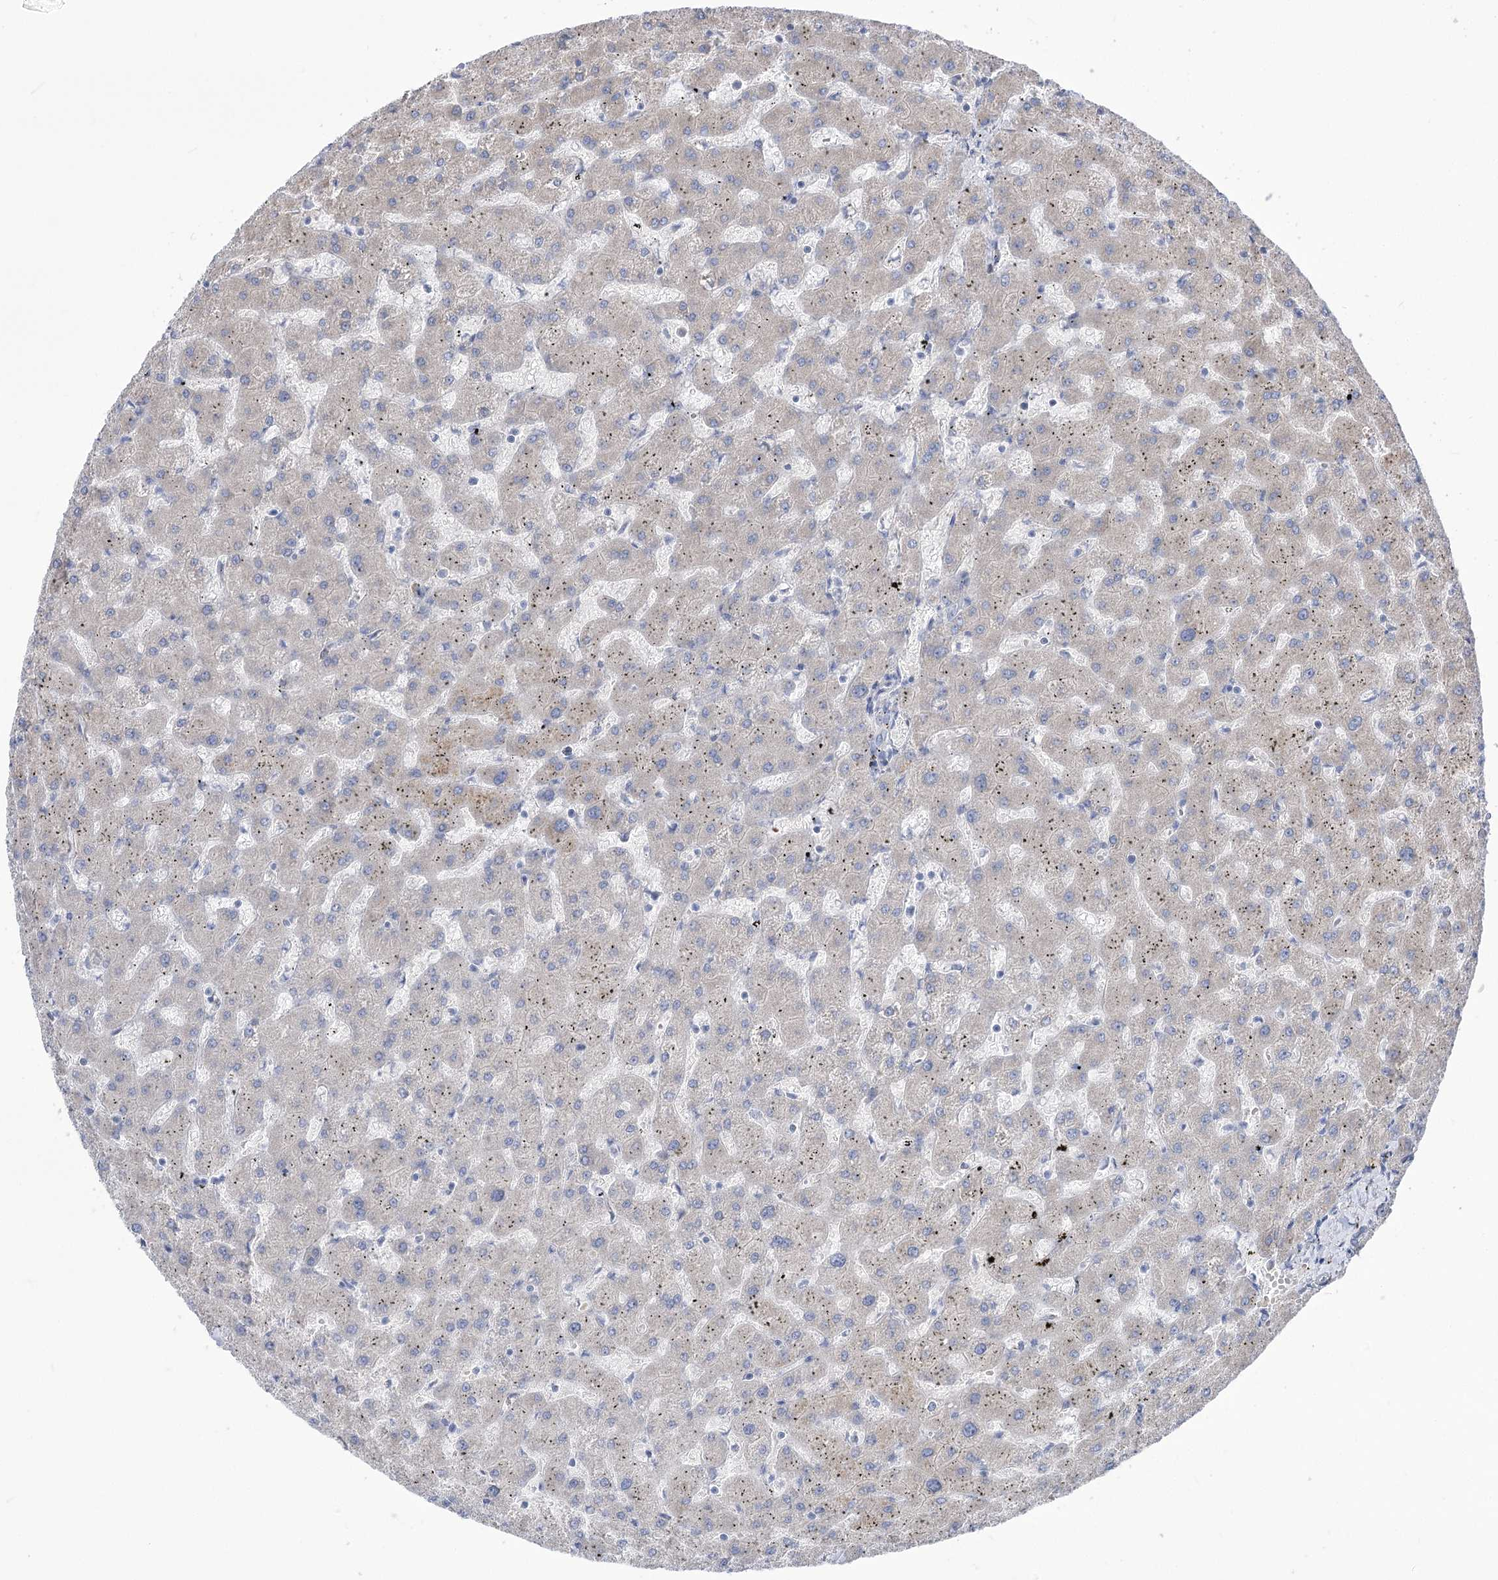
{"staining": {"intensity": "negative", "quantity": "none", "location": "none"}, "tissue": "liver", "cell_type": "Cholangiocytes", "image_type": "normal", "snomed": [{"axis": "morphology", "description": "Normal tissue, NOS"}, {"axis": "topography", "description": "Liver"}], "caption": "Cholangiocytes are negative for protein expression in benign human liver. The staining was performed using DAB to visualize the protein expression in brown, while the nuclei were stained in blue with hematoxylin (Magnification: 20x).", "gene": "STT3B", "patient": {"sex": "female", "age": 63}}